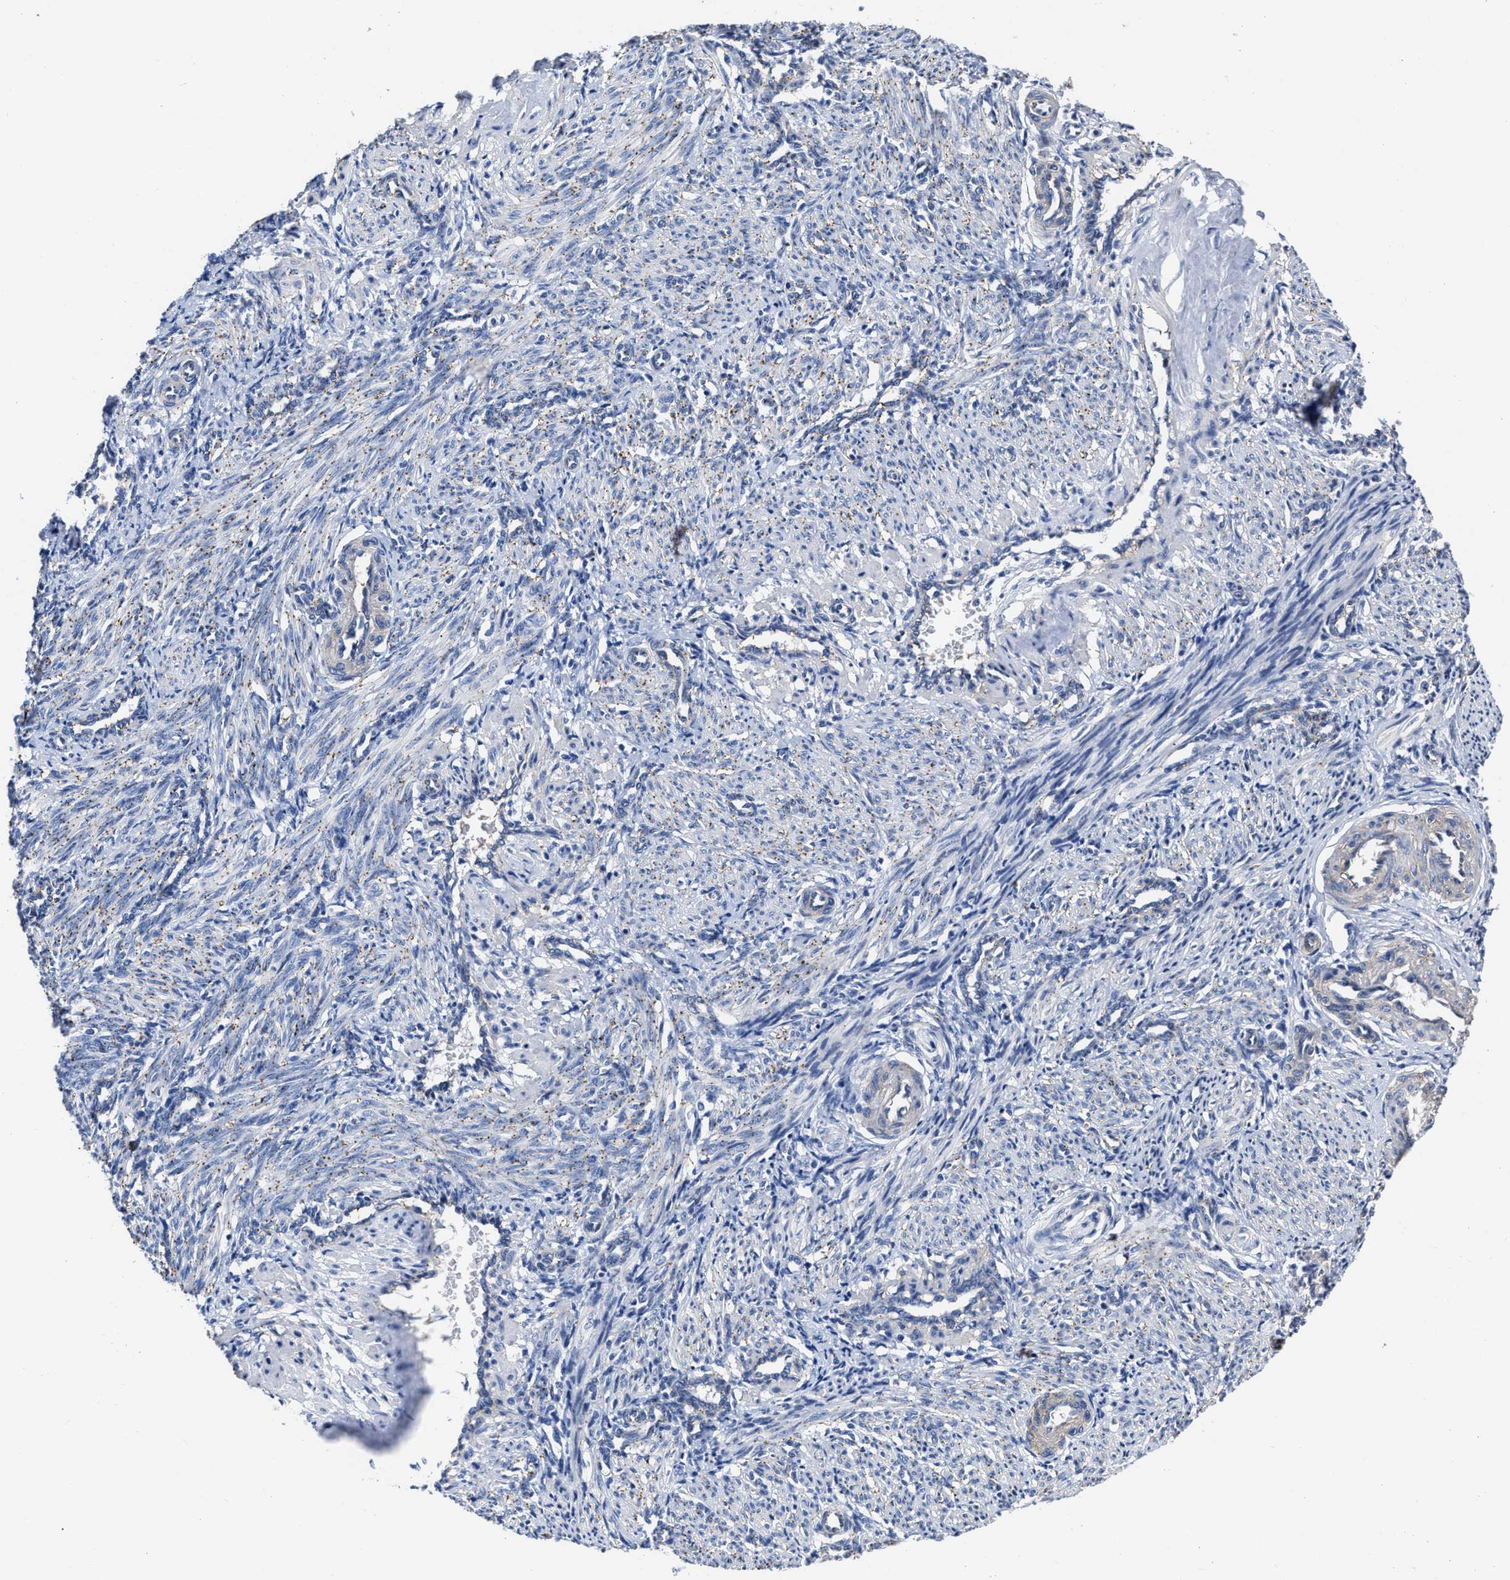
{"staining": {"intensity": "negative", "quantity": "none", "location": "none"}, "tissue": "smooth muscle", "cell_type": "Smooth muscle cells", "image_type": "normal", "snomed": [{"axis": "morphology", "description": "Normal tissue, NOS"}, {"axis": "topography", "description": "Endometrium"}], "caption": "The image exhibits no staining of smooth muscle cells in benign smooth muscle. Nuclei are stained in blue.", "gene": "KCNMB3", "patient": {"sex": "female", "age": 33}}